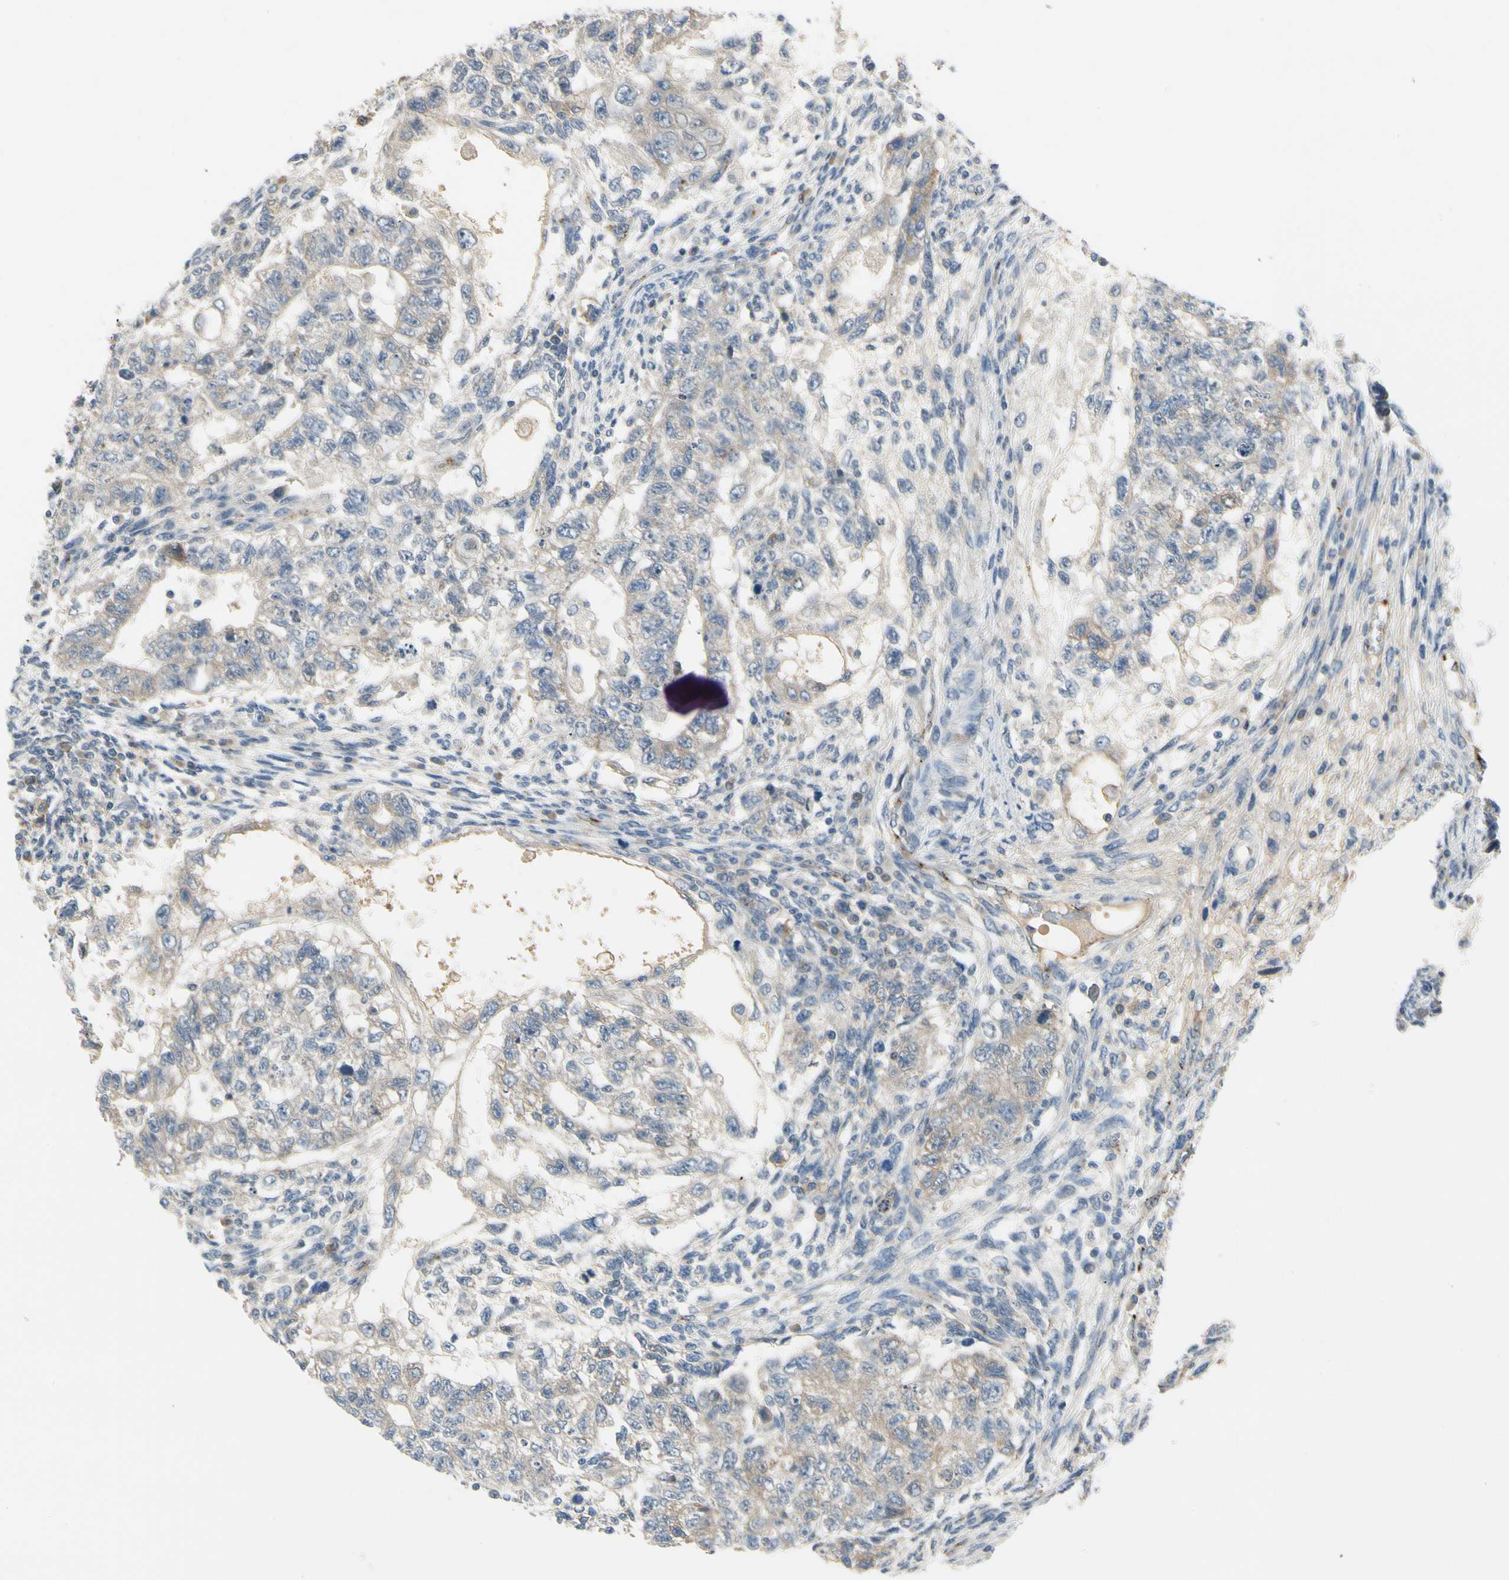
{"staining": {"intensity": "weak", "quantity": ">75%", "location": "cytoplasmic/membranous"}, "tissue": "testis cancer", "cell_type": "Tumor cells", "image_type": "cancer", "snomed": [{"axis": "morphology", "description": "Normal tissue, NOS"}, {"axis": "morphology", "description": "Carcinoma, Embryonal, NOS"}, {"axis": "topography", "description": "Testis"}], "caption": "Immunohistochemistry staining of embryonal carcinoma (testis), which reveals low levels of weak cytoplasmic/membranous positivity in approximately >75% of tumor cells indicating weak cytoplasmic/membranous protein expression. The staining was performed using DAB (brown) for protein detection and nuclei were counterstained in hematoxylin (blue).", "gene": "MANSC1", "patient": {"sex": "male", "age": 36}}